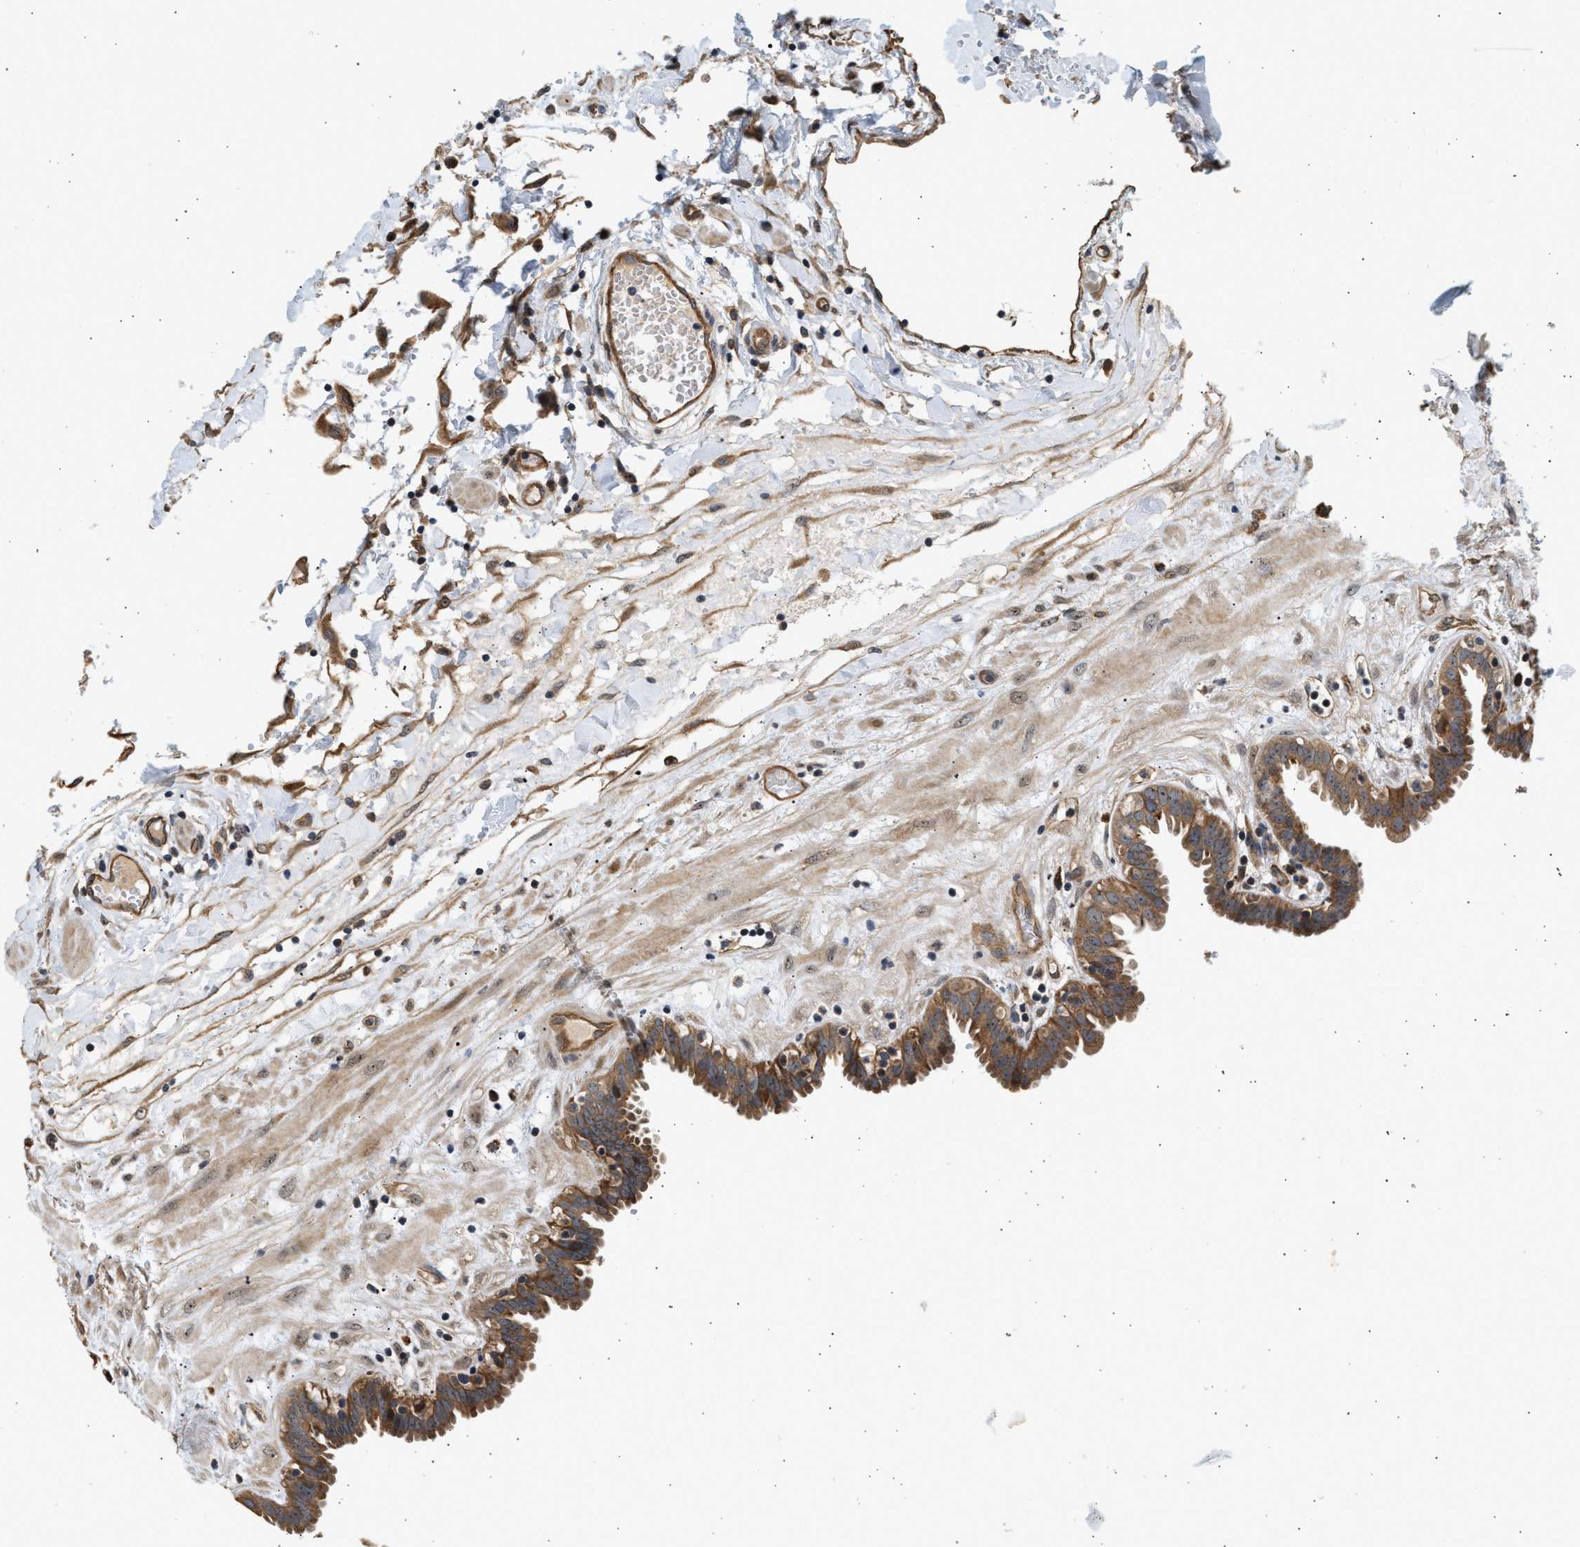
{"staining": {"intensity": "moderate", "quantity": ">75%", "location": "cytoplasmic/membranous"}, "tissue": "fallopian tube", "cell_type": "Glandular cells", "image_type": "normal", "snomed": [{"axis": "morphology", "description": "Normal tissue, NOS"}, {"axis": "topography", "description": "Fallopian tube"}, {"axis": "topography", "description": "Placenta"}], "caption": "Moderate cytoplasmic/membranous positivity for a protein is identified in about >75% of glandular cells of normal fallopian tube using immunohistochemistry (IHC).", "gene": "DUSP14", "patient": {"sex": "female", "age": 32}}